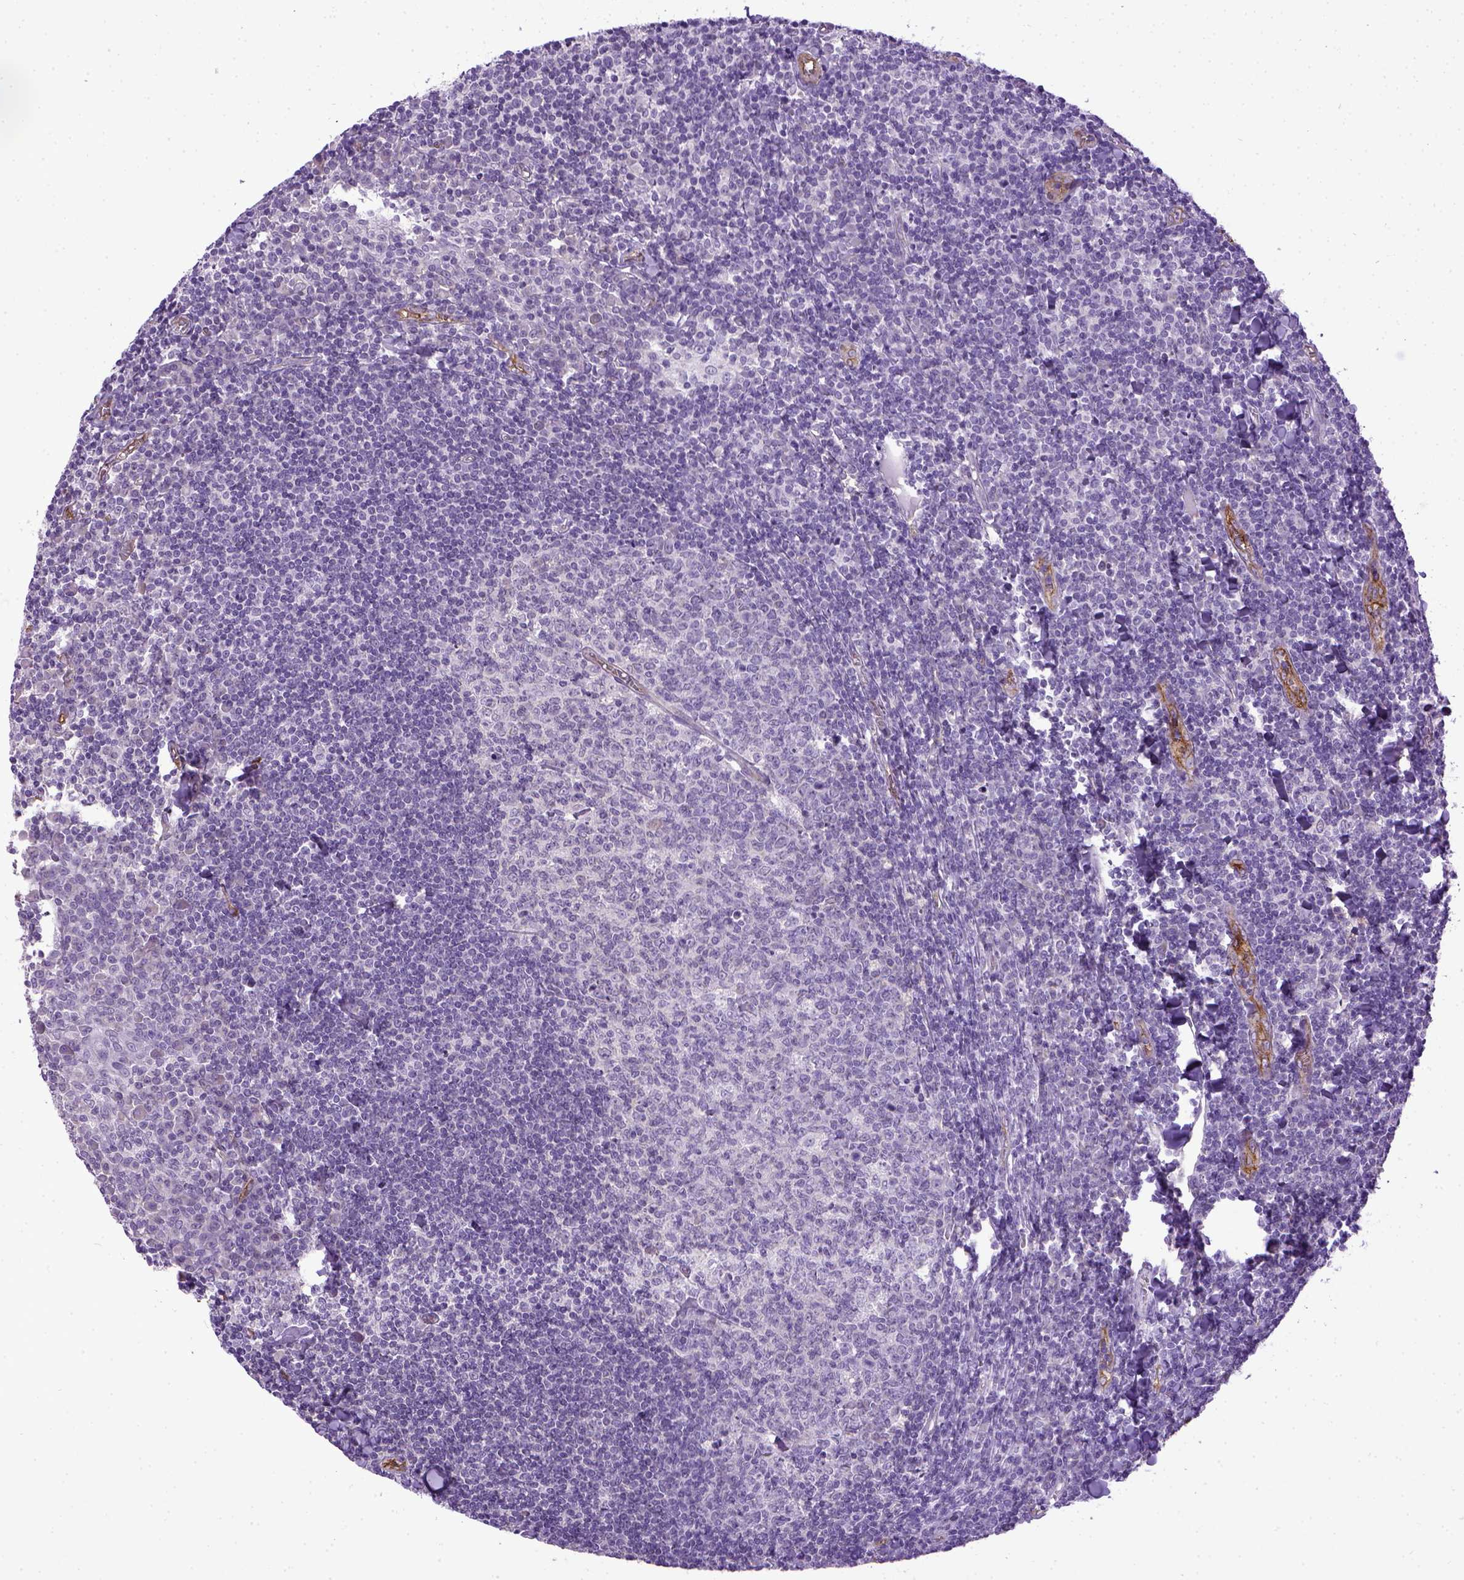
{"staining": {"intensity": "negative", "quantity": "none", "location": "none"}, "tissue": "tonsil", "cell_type": "Germinal center cells", "image_type": "normal", "snomed": [{"axis": "morphology", "description": "Normal tissue, NOS"}, {"axis": "topography", "description": "Tonsil"}], "caption": "Immunohistochemistry of unremarkable tonsil reveals no positivity in germinal center cells.", "gene": "ENG", "patient": {"sex": "female", "age": 12}}